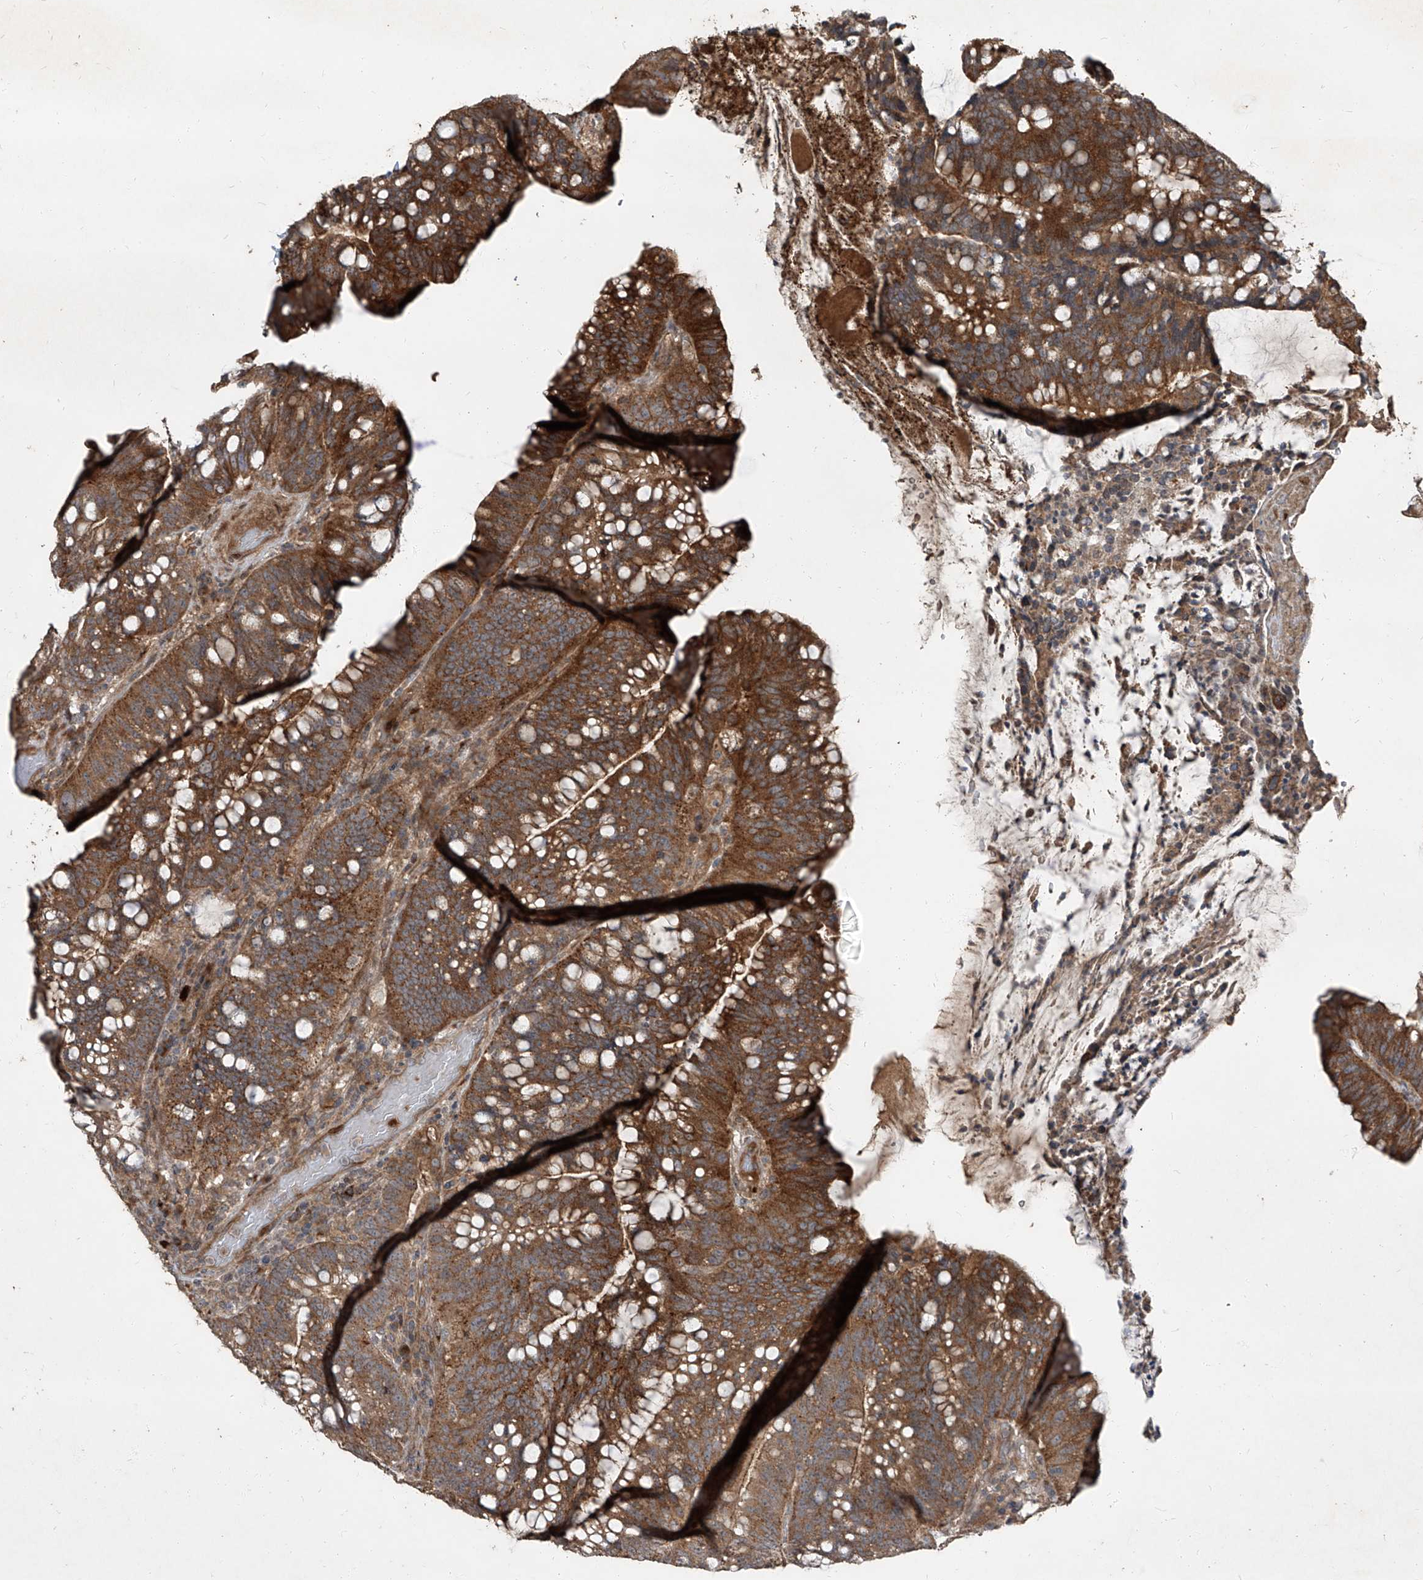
{"staining": {"intensity": "moderate", "quantity": ">75%", "location": "cytoplasmic/membranous"}, "tissue": "colorectal cancer", "cell_type": "Tumor cells", "image_type": "cancer", "snomed": [{"axis": "morphology", "description": "Adenocarcinoma, NOS"}, {"axis": "topography", "description": "Colon"}], "caption": "Adenocarcinoma (colorectal) tissue exhibits moderate cytoplasmic/membranous positivity in about >75% of tumor cells, visualized by immunohistochemistry.", "gene": "CCN1", "patient": {"sex": "female", "age": 66}}